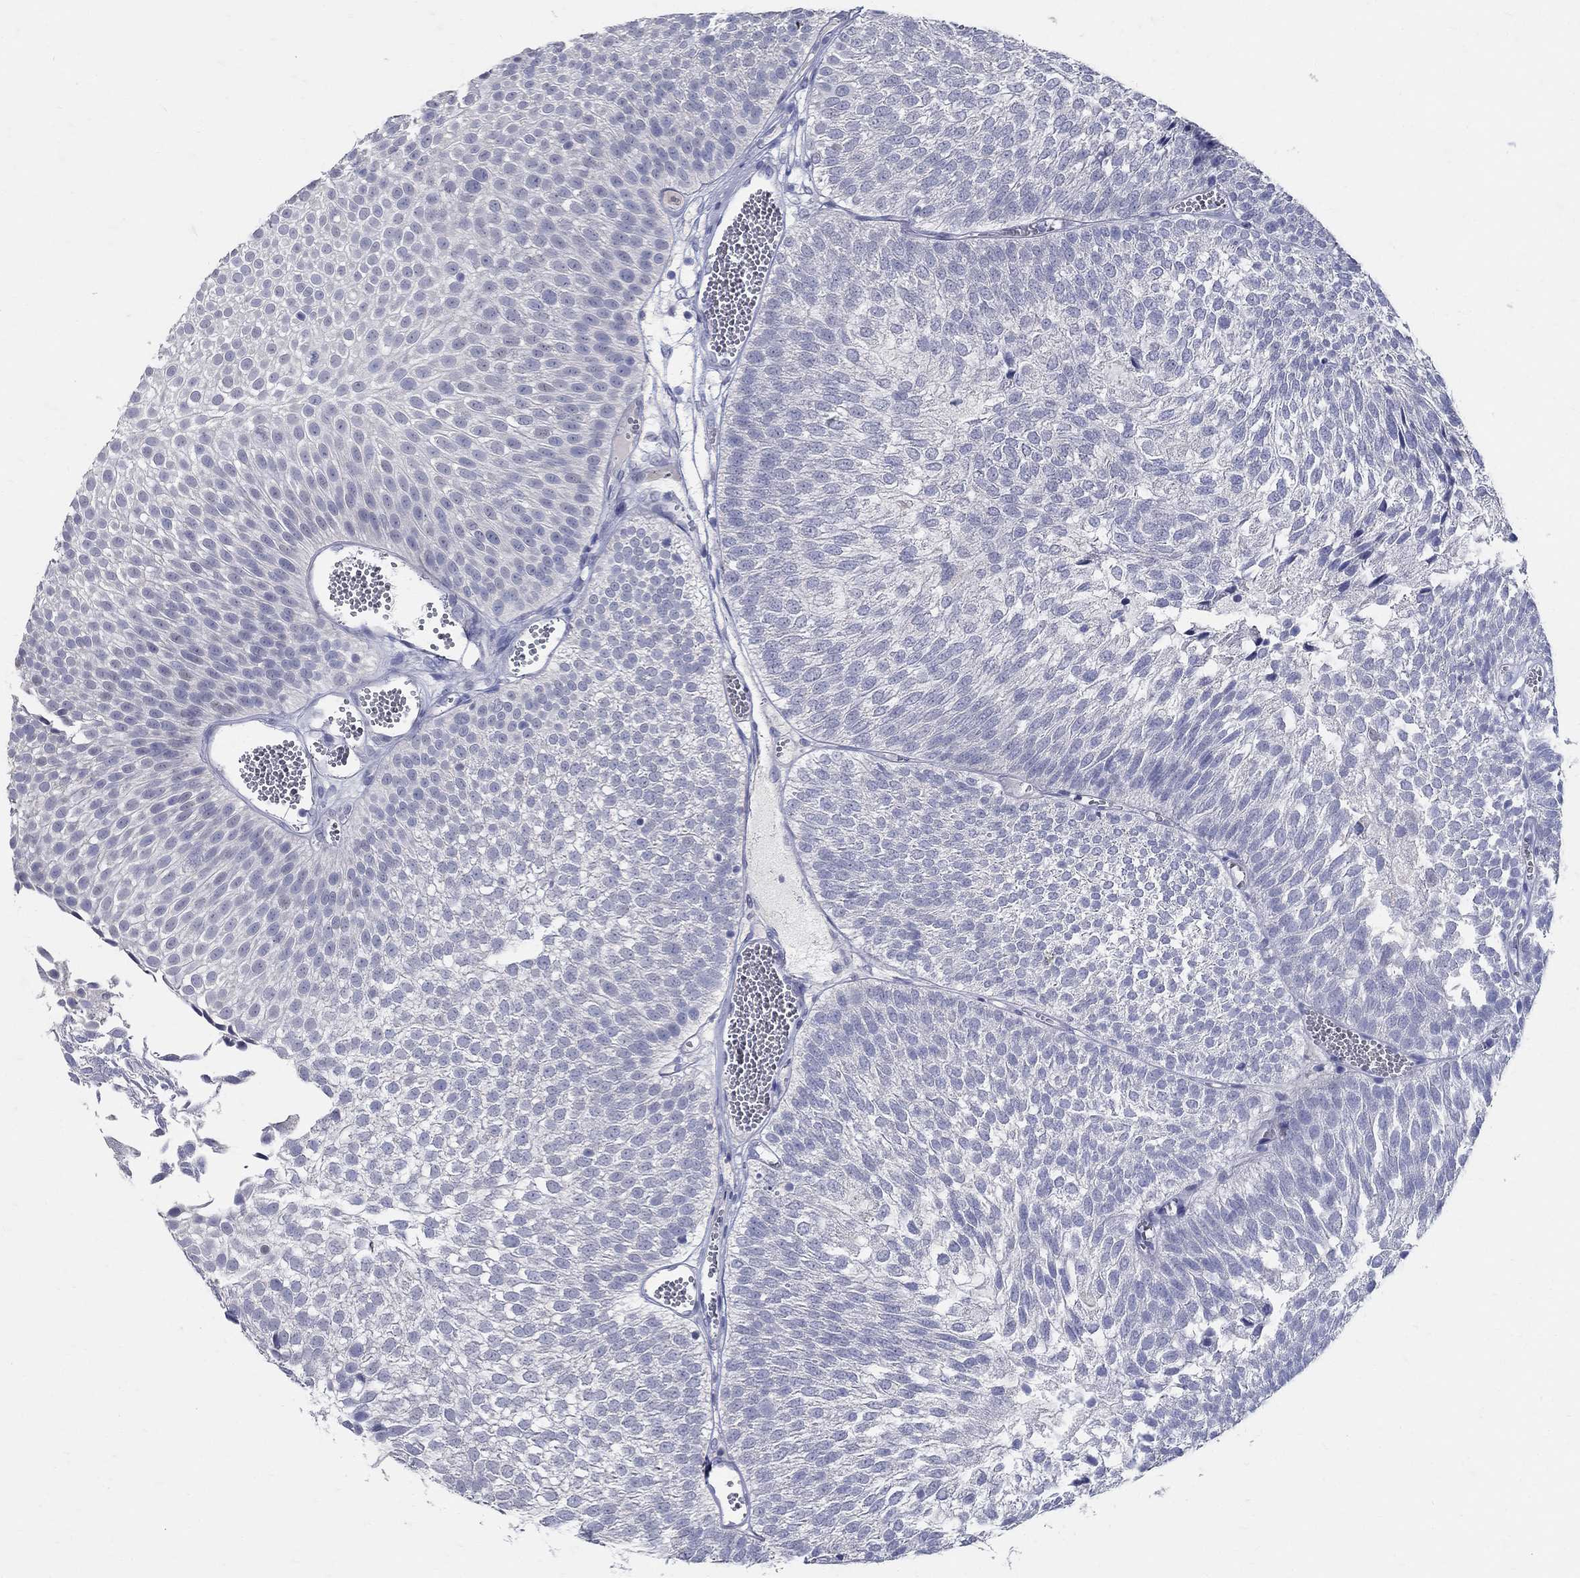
{"staining": {"intensity": "negative", "quantity": "none", "location": "none"}, "tissue": "urothelial cancer", "cell_type": "Tumor cells", "image_type": "cancer", "snomed": [{"axis": "morphology", "description": "Urothelial carcinoma, Low grade"}, {"axis": "topography", "description": "Urinary bladder"}], "caption": "Immunohistochemistry (IHC) photomicrograph of neoplastic tissue: urothelial cancer stained with DAB displays no significant protein staining in tumor cells.", "gene": "SOX2", "patient": {"sex": "male", "age": 52}}